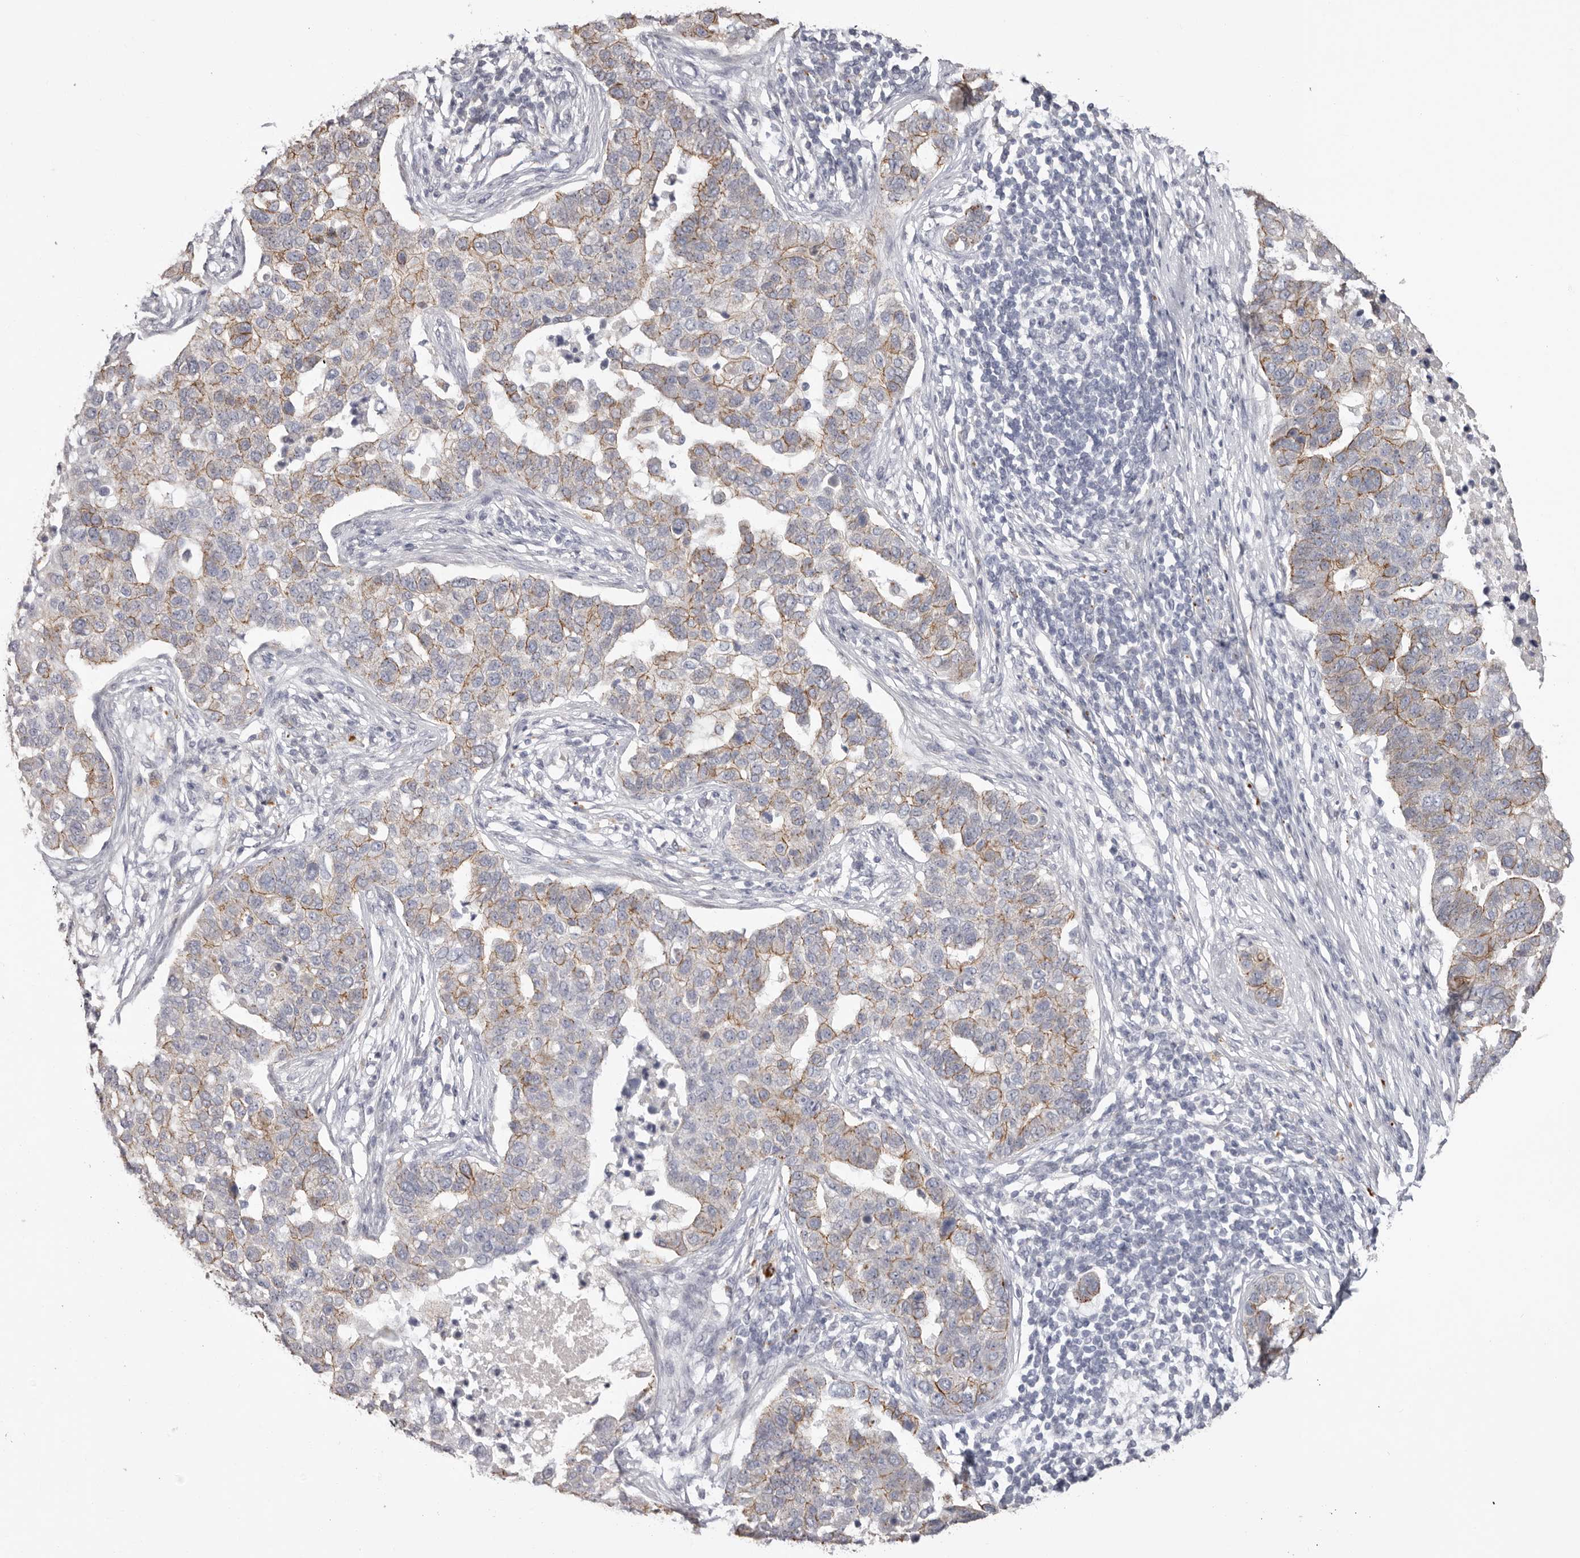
{"staining": {"intensity": "moderate", "quantity": "25%-75%", "location": "cytoplasmic/membranous"}, "tissue": "pancreatic cancer", "cell_type": "Tumor cells", "image_type": "cancer", "snomed": [{"axis": "morphology", "description": "Adenocarcinoma, NOS"}, {"axis": "topography", "description": "Pancreas"}], "caption": "Human pancreatic adenocarcinoma stained with a protein marker displays moderate staining in tumor cells.", "gene": "PCDHB6", "patient": {"sex": "female", "age": 61}}